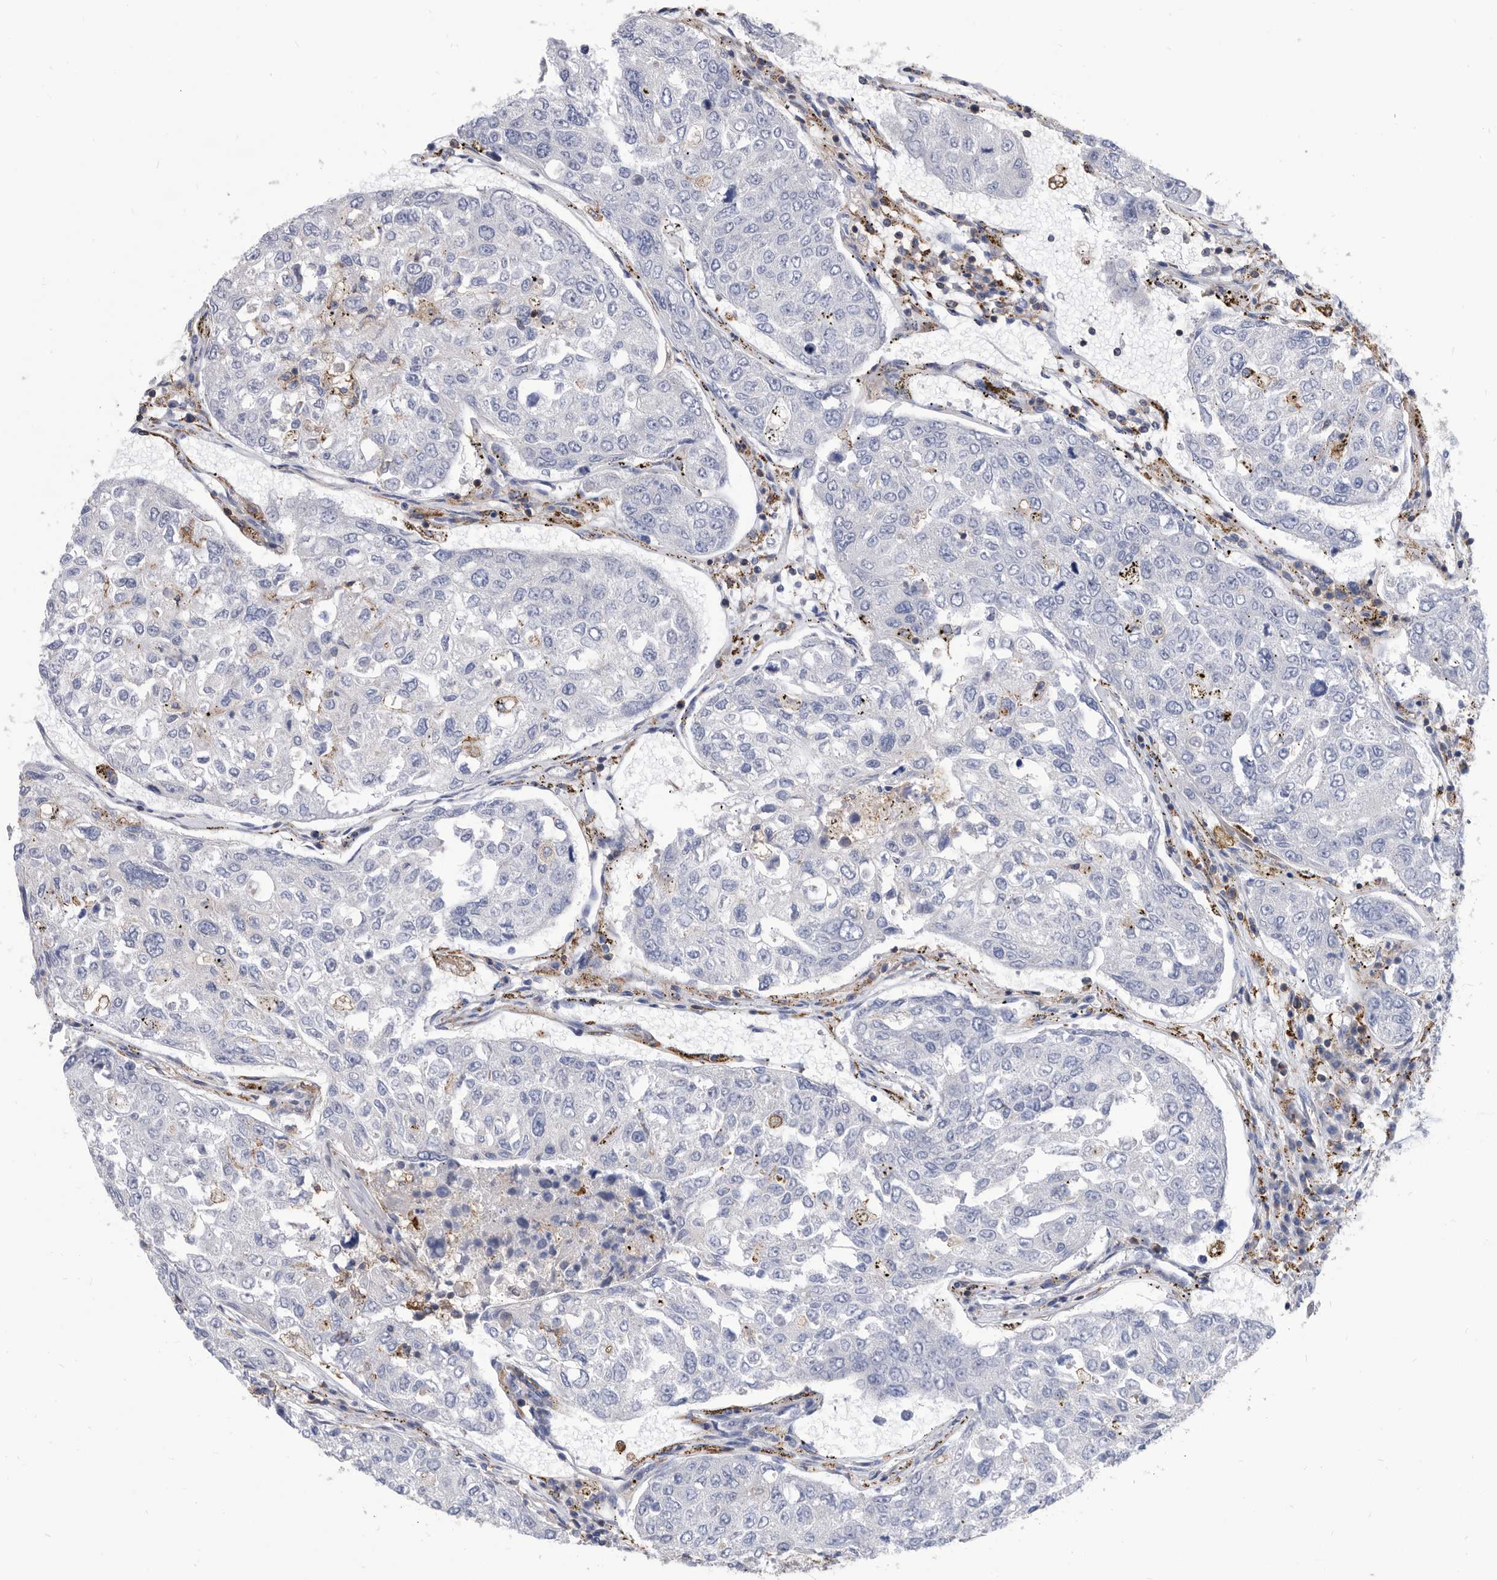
{"staining": {"intensity": "negative", "quantity": "none", "location": "none"}, "tissue": "urothelial cancer", "cell_type": "Tumor cells", "image_type": "cancer", "snomed": [{"axis": "morphology", "description": "Urothelial carcinoma, High grade"}, {"axis": "topography", "description": "Lymph node"}, {"axis": "topography", "description": "Urinary bladder"}], "caption": "High power microscopy photomicrograph of an IHC histopathology image of high-grade urothelial carcinoma, revealing no significant expression in tumor cells. (DAB (3,3'-diaminobenzidine) immunohistochemistry (IHC) visualized using brightfield microscopy, high magnification).", "gene": "SMG7", "patient": {"sex": "male", "age": 51}}